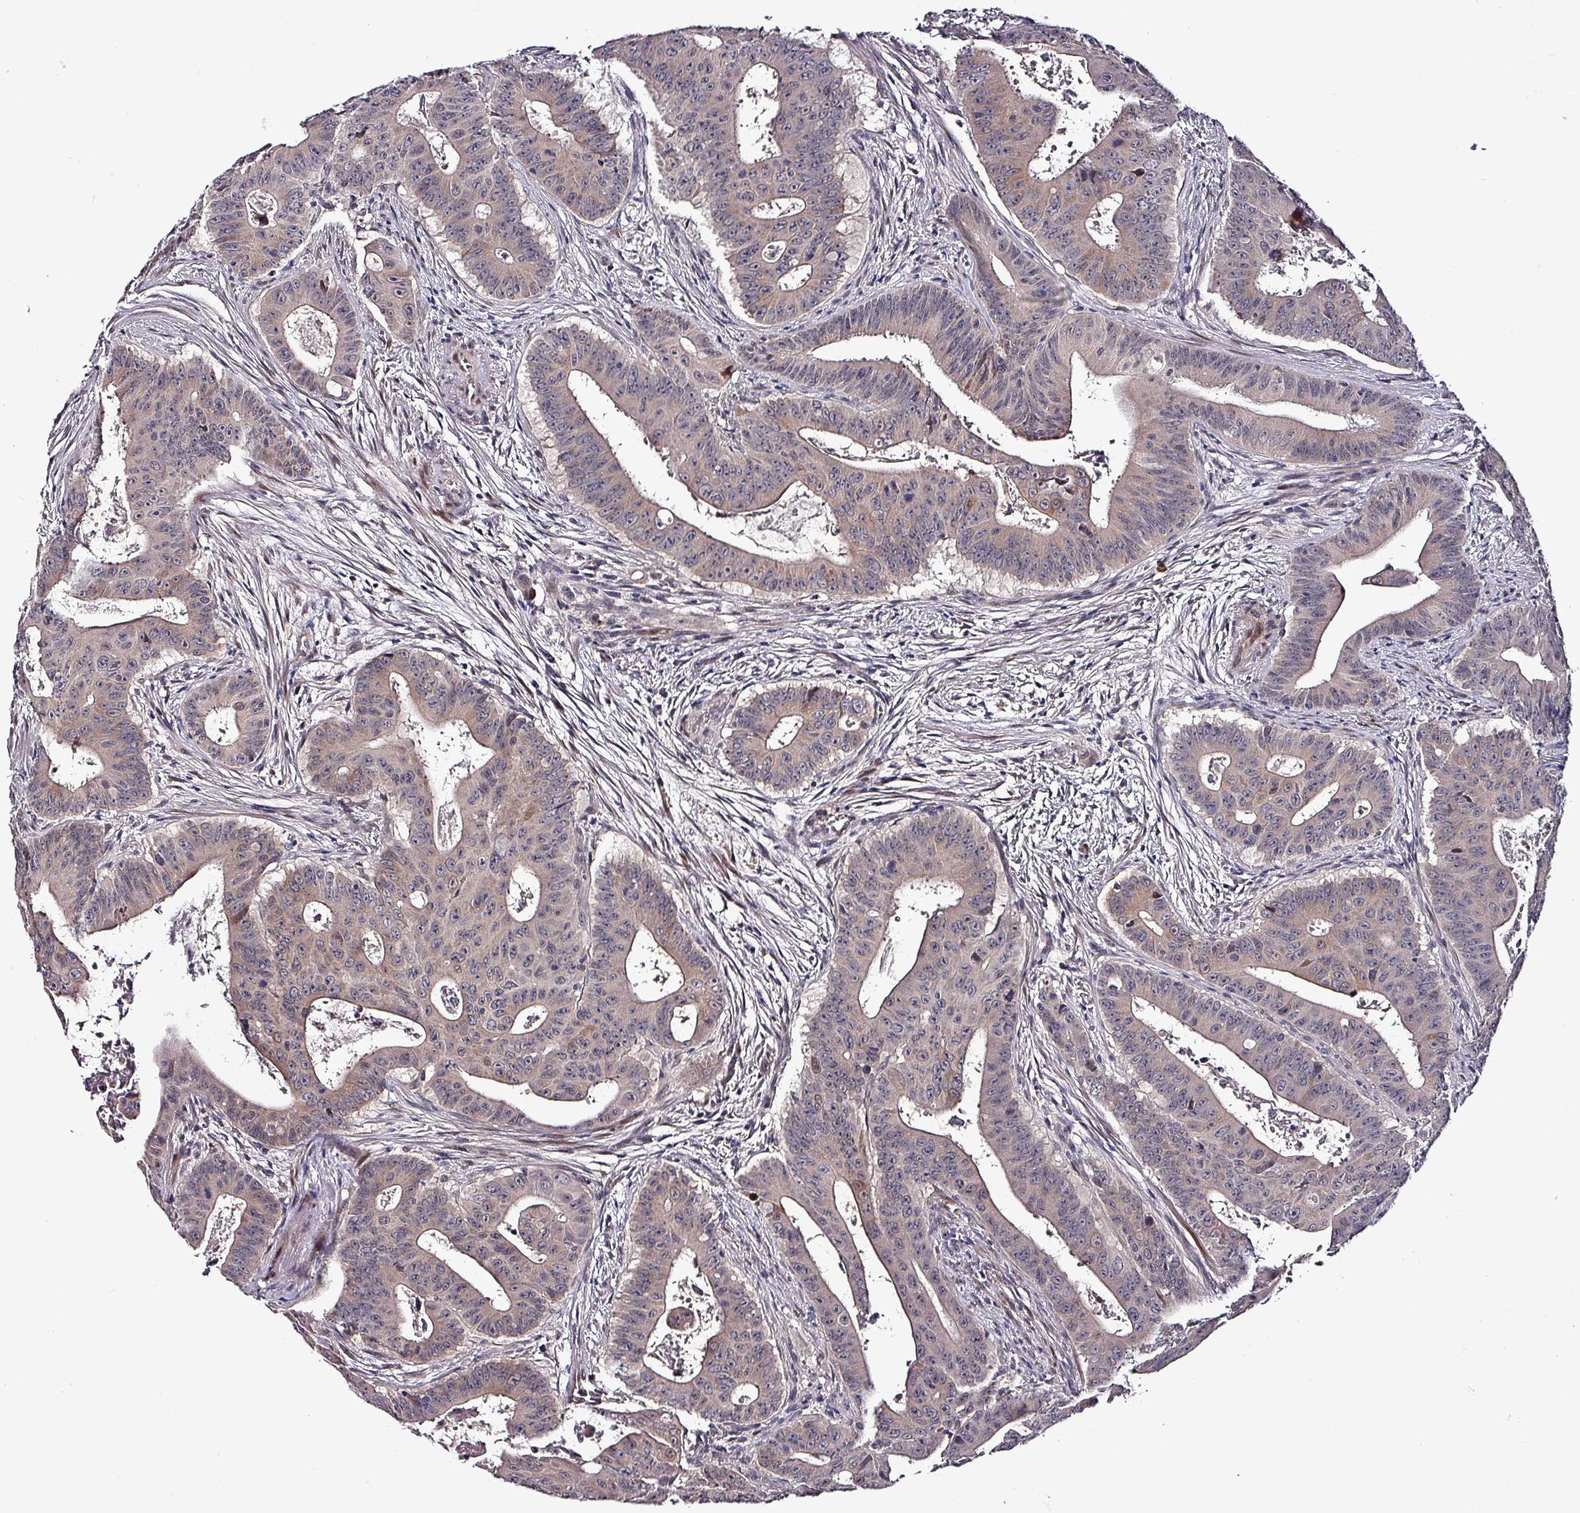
{"staining": {"intensity": "weak", "quantity": "25%-75%", "location": "cytoplasmic/membranous"}, "tissue": "colorectal cancer", "cell_type": "Tumor cells", "image_type": "cancer", "snomed": [{"axis": "morphology", "description": "Adenocarcinoma, NOS"}, {"axis": "topography", "description": "Rectum"}], "caption": "Immunohistochemistry staining of colorectal cancer, which shows low levels of weak cytoplasmic/membranous positivity in approximately 25%-75% of tumor cells indicating weak cytoplasmic/membranous protein expression. The staining was performed using DAB (3,3'-diaminobenzidine) (brown) for protein detection and nuclei were counterstained in hematoxylin (blue).", "gene": "GRAPL", "patient": {"sex": "female", "age": 75}}